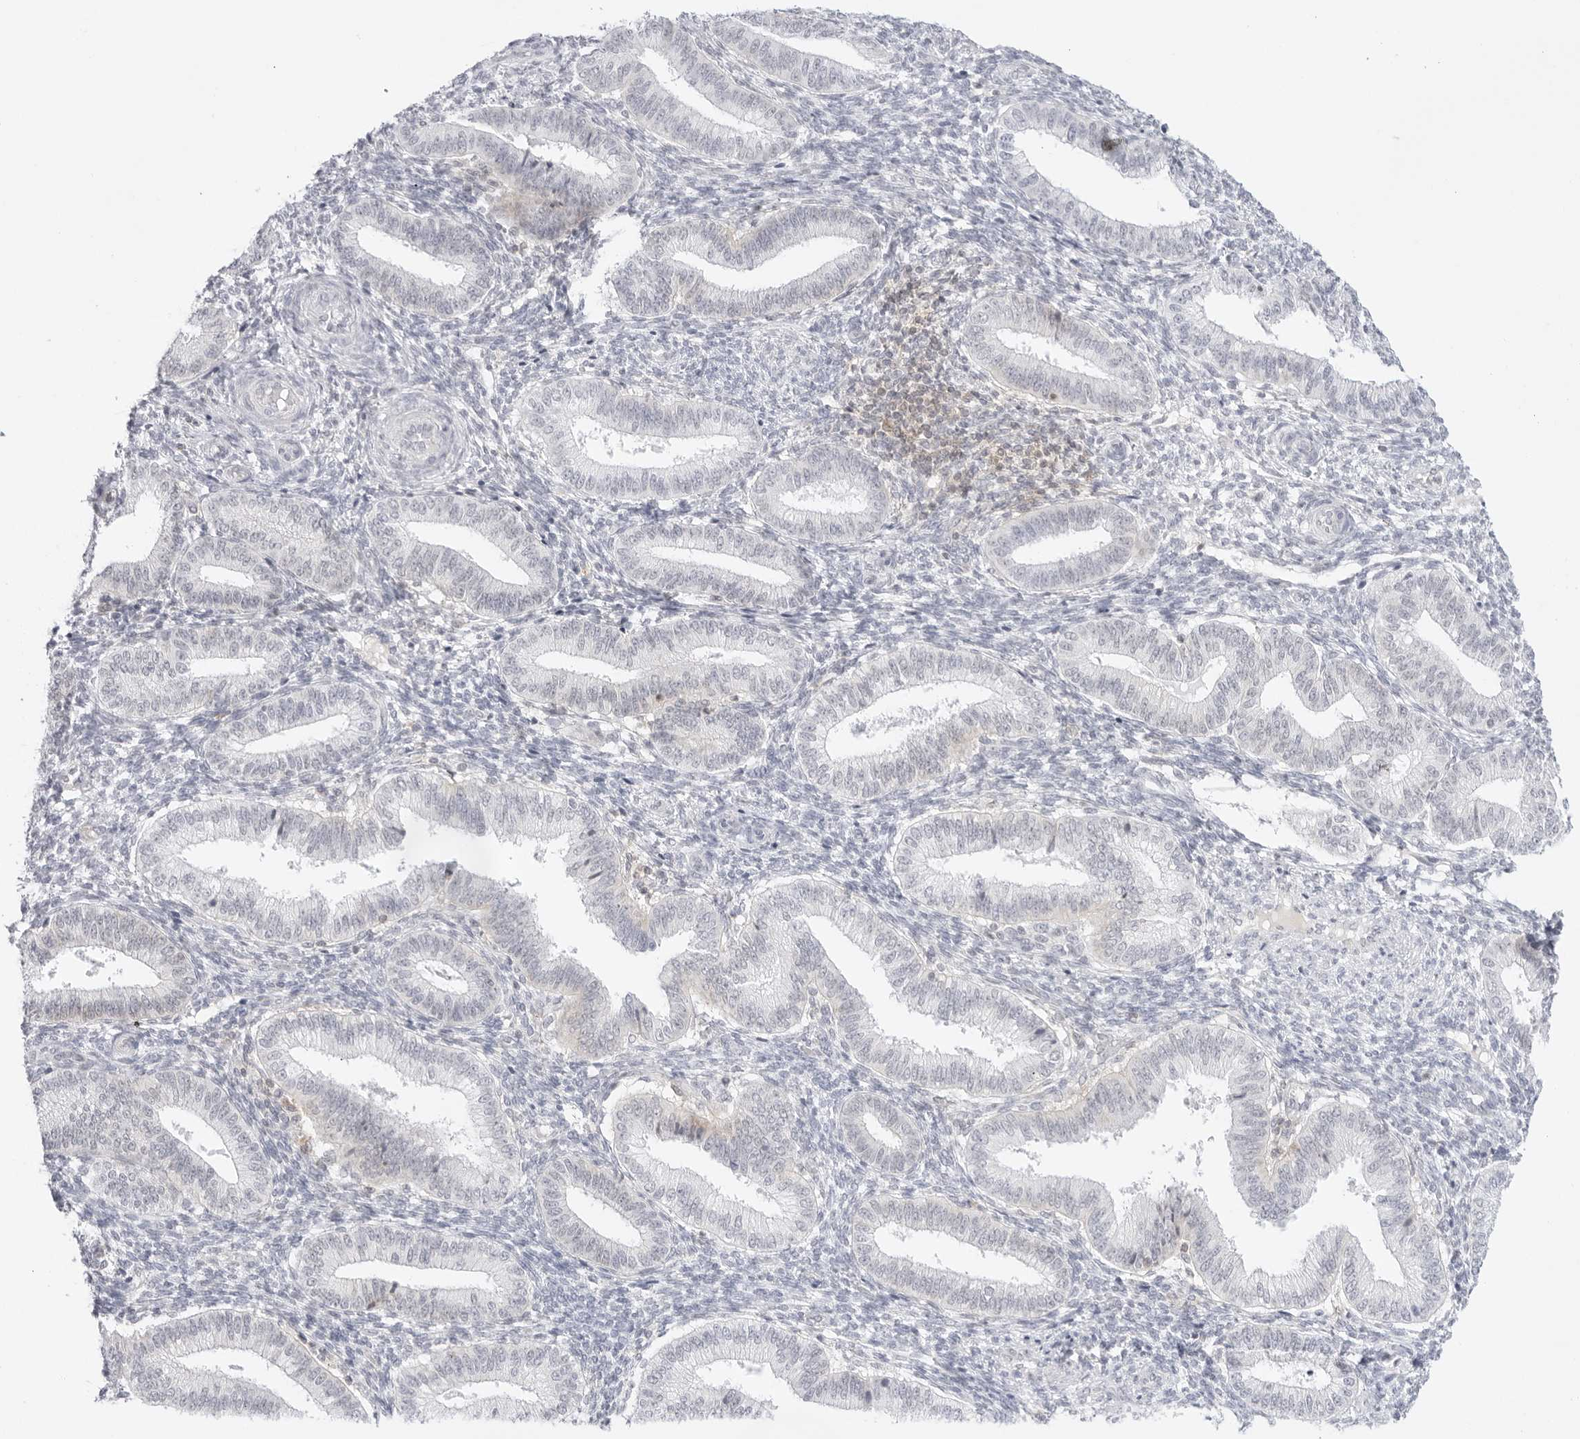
{"staining": {"intensity": "negative", "quantity": "none", "location": "none"}, "tissue": "endometrium", "cell_type": "Cells in endometrial stroma", "image_type": "normal", "snomed": [{"axis": "morphology", "description": "Normal tissue, NOS"}, {"axis": "topography", "description": "Endometrium"}], "caption": "Micrograph shows no protein staining in cells in endometrial stroma of unremarkable endometrium.", "gene": "TNFRSF14", "patient": {"sex": "female", "age": 39}}